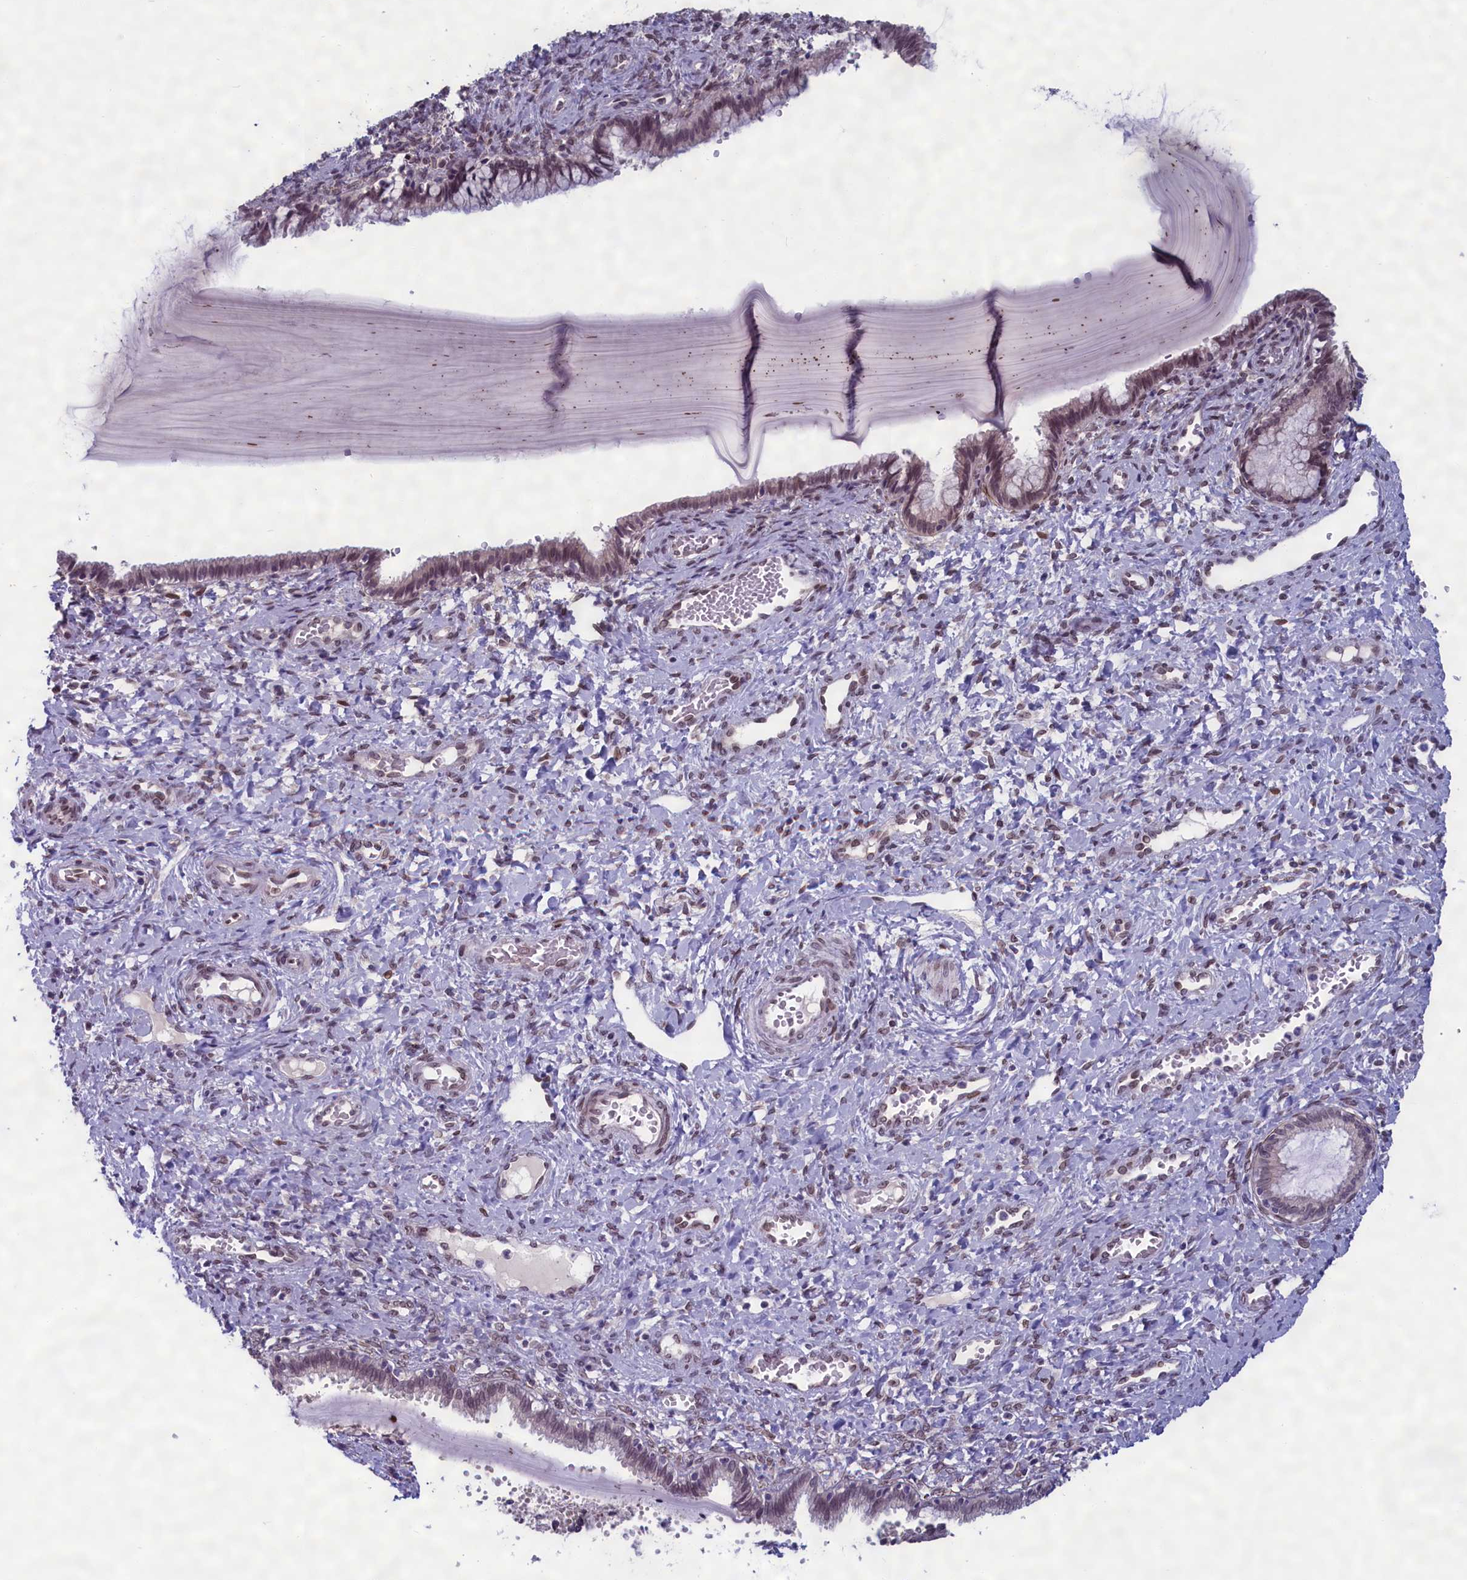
{"staining": {"intensity": "weak", "quantity": "25%-75%", "location": "nuclear"}, "tissue": "cervix", "cell_type": "Glandular cells", "image_type": "normal", "snomed": [{"axis": "morphology", "description": "Normal tissue, NOS"}, {"axis": "morphology", "description": "Adenocarcinoma, NOS"}, {"axis": "topography", "description": "Cervix"}], "caption": "Cervix stained with DAB (3,3'-diaminobenzidine) immunohistochemistry (IHC) reveals low levels of weak nuclear staining in approximately 25%-75% of glandular cells. (DAB (3,3'-diaminobenzidine) IHC with brightfield microscopy, high magnification).", "gene": "GPSM1", "patient": {"sex": "female", "age": 29}}